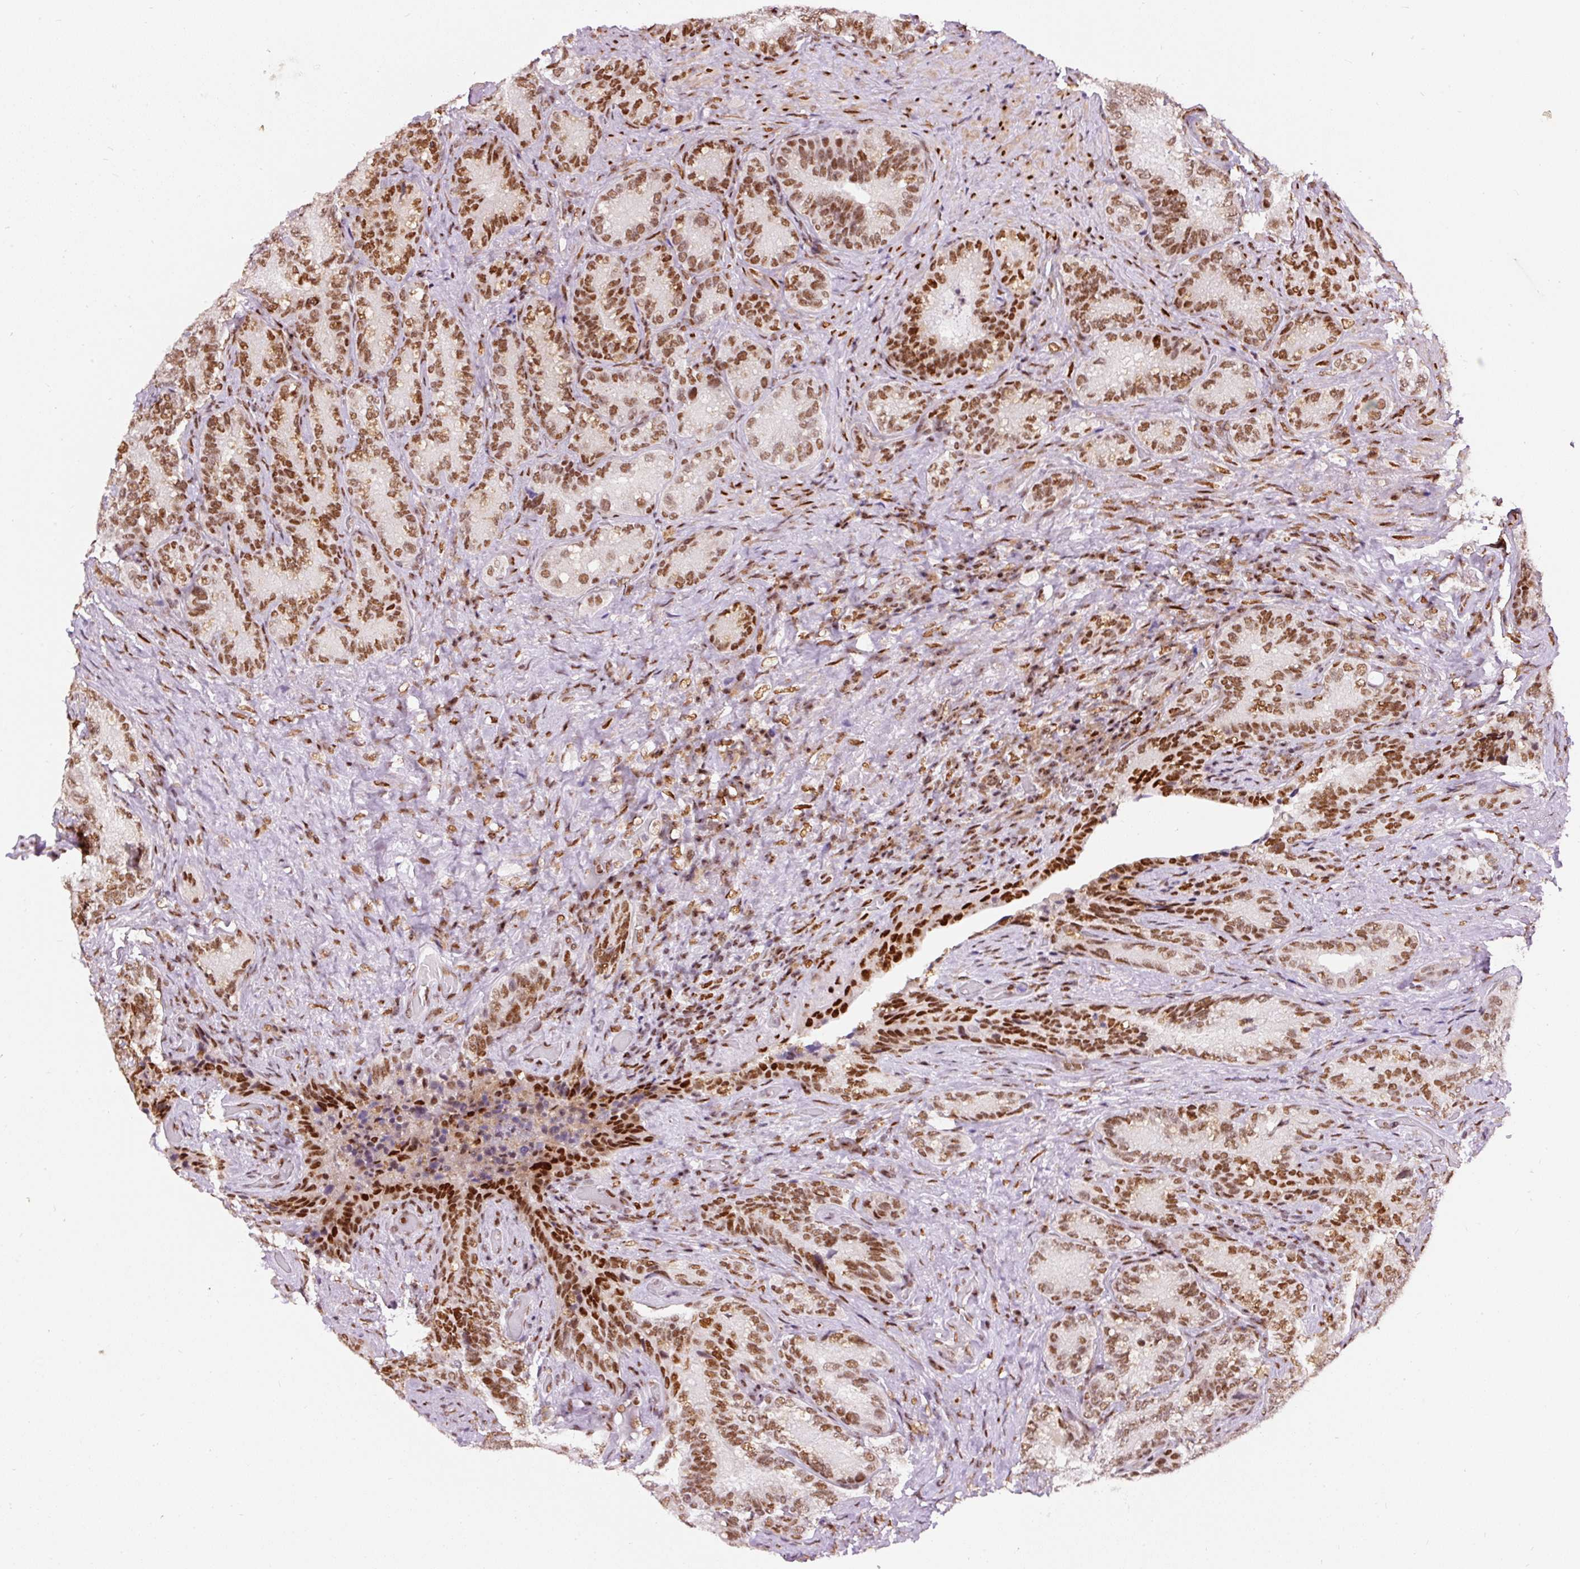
{"staining": {"intensity": "strong", "quantity": ">75%", "location": "nuclear"}, "tissue": "seminal vesicle", "cell_type": "Glandular cells", "image_type": "normal", "snomed": [{"axis": "morphology", "description": "Normal tissue, NOS"}, {"axis": "topography", "description": "Seminal veicle"}], "caption": "Seminal vesicle stained with DAB (3,3'-diaminobenzidine) IHC shows high levels of strong nuclear staining in approximately >75% of glandular cells.", "gene": "HNRNPC", "patient": {"sex": "male", "age": 68}}